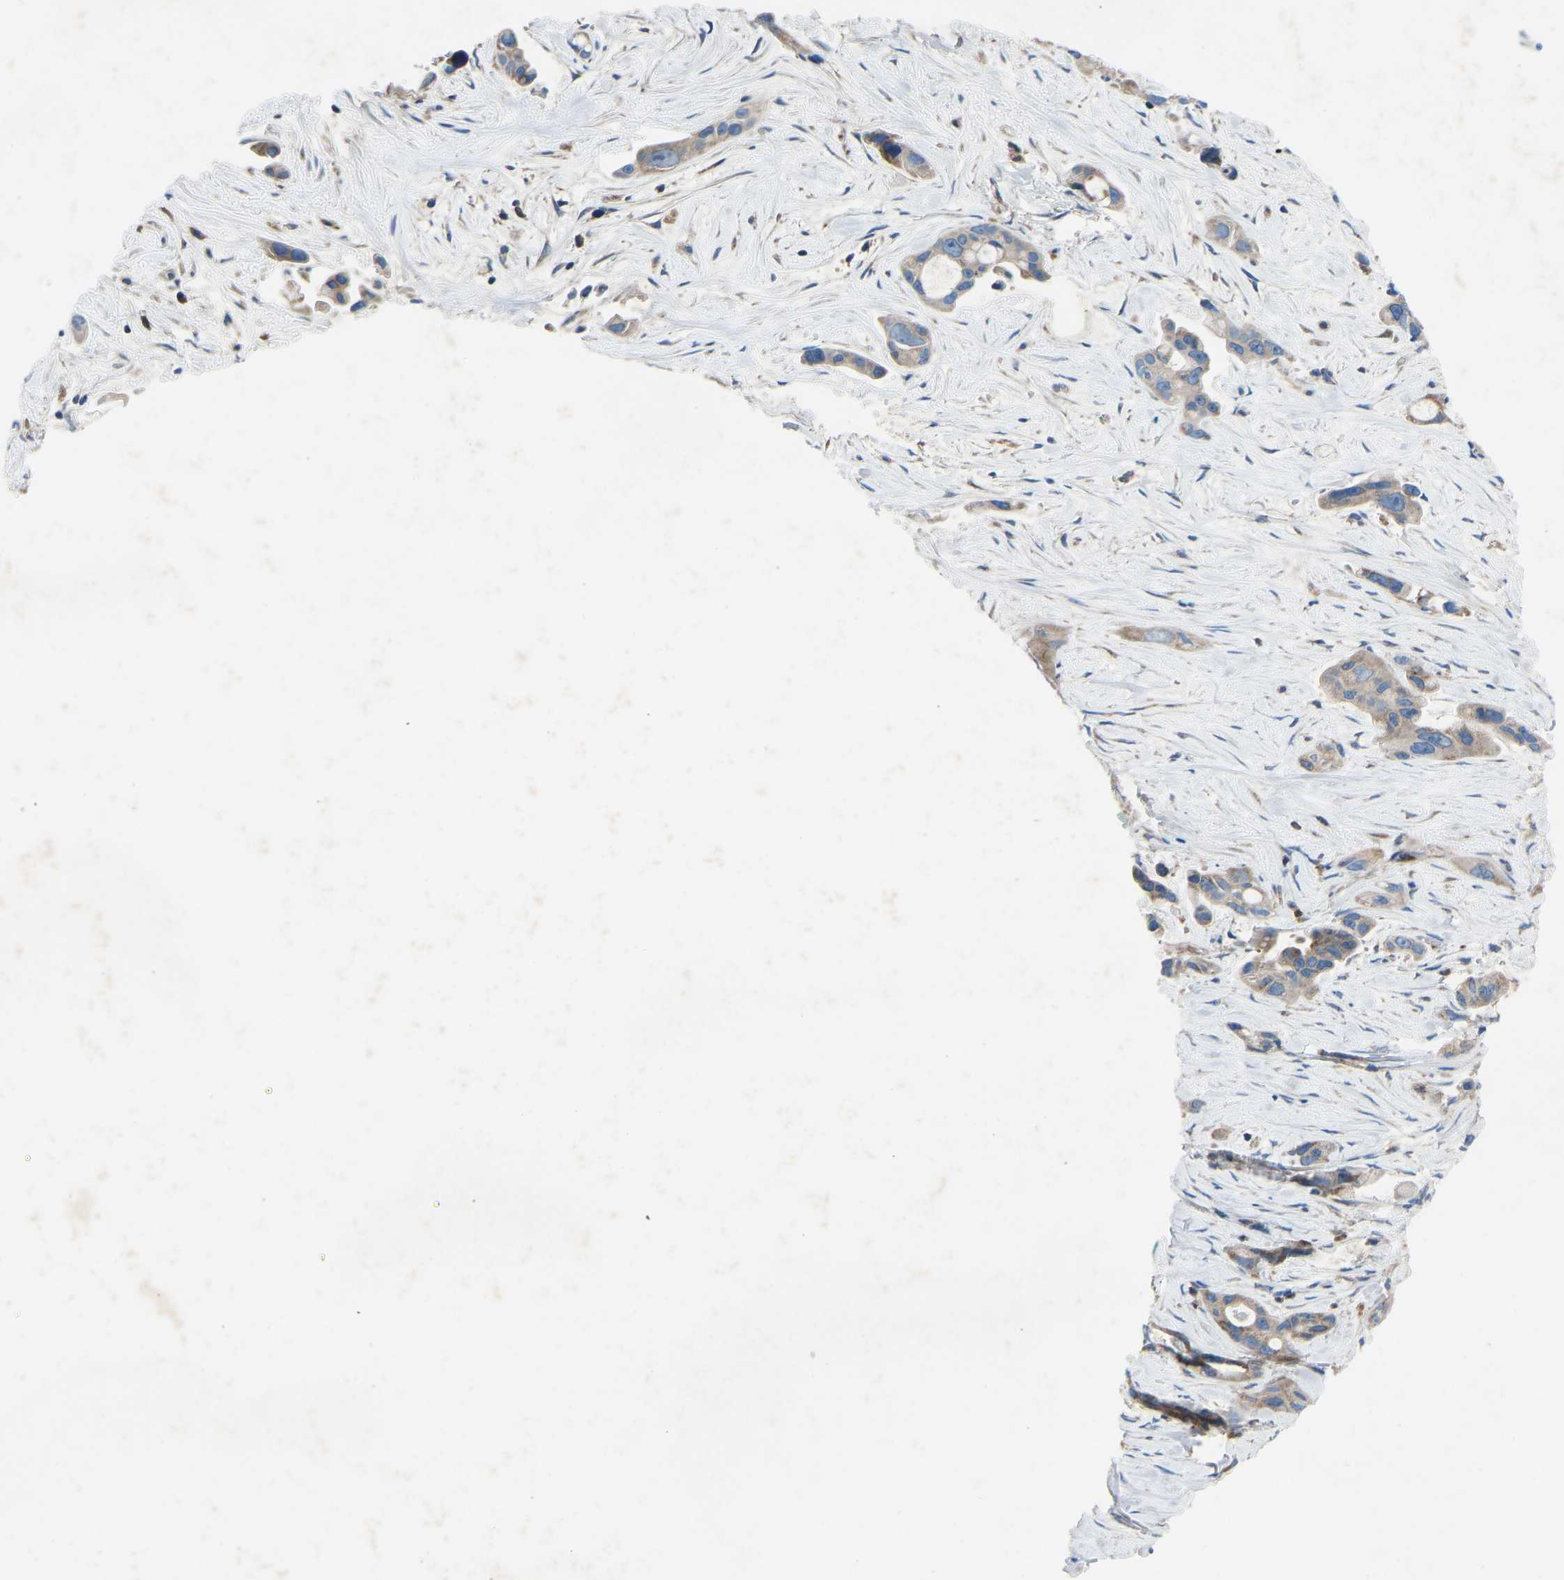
{"staining": {"intensity": "weak", "quantity": ">75%", "location": "cytoplasmic/membranous"}, "tissue": "pancreatic cancer", "cell_type": "Tumor cells", "image_type": "cancer", "snomed": [{"axis": "morphology", "description": "Adenocarcinoma, NOS"}, {"axis": "topography", "description": "Pancreas"}], "caption": "A histopathology image of human pancreatic adenocarcinoma stained for a protein displays weak cytoplasmic/membranous brown staining in tumor cells. (Brightfield microscopy of DAB IHC at high magnification).", "gene": "GRK6", "patient": {"sex": "male", "age": 53}}